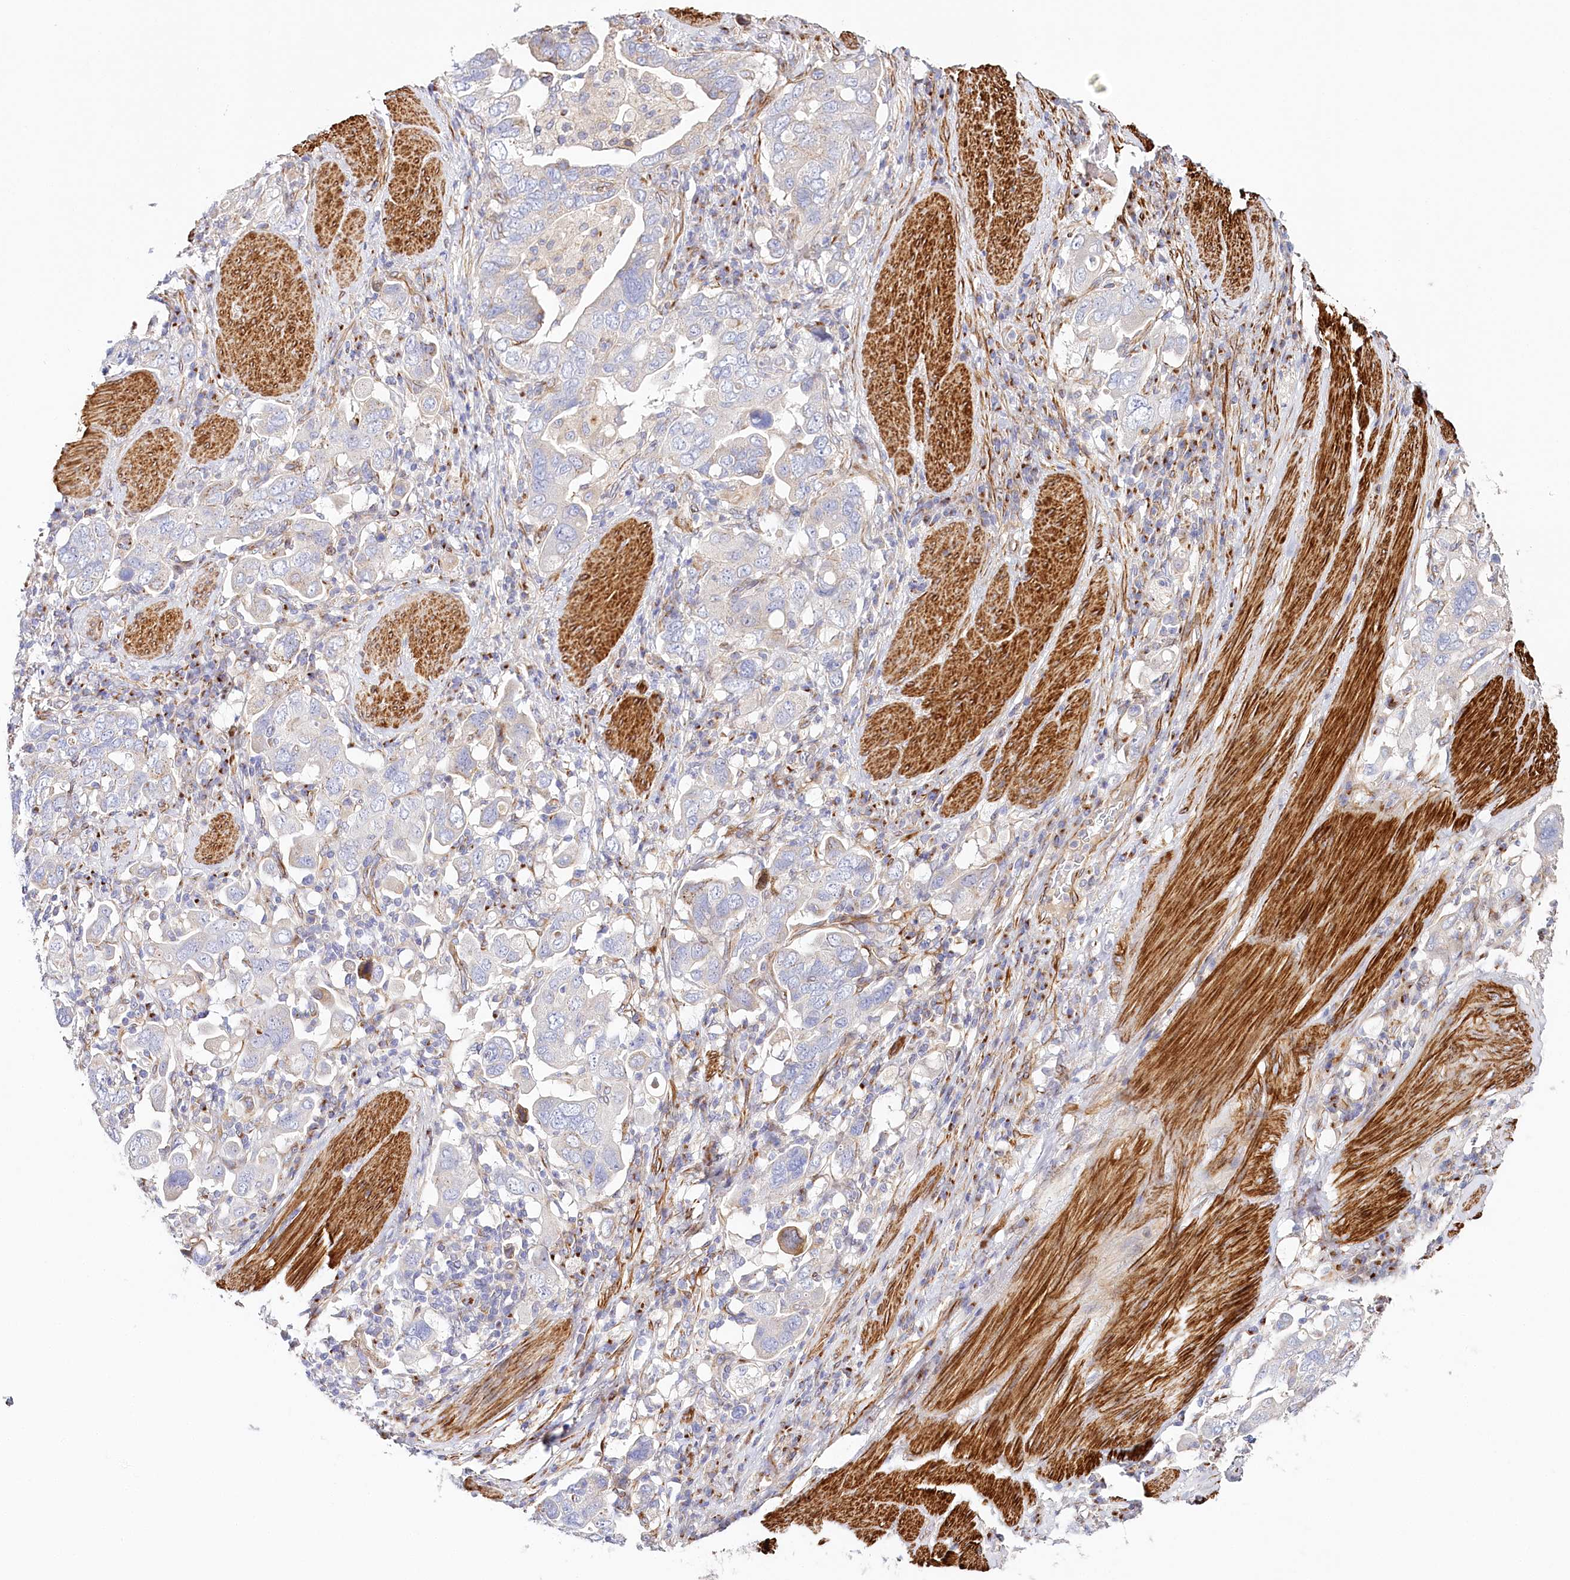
{"staining": {"intensity": "moderate", "quantity": "<25%", "location": "cytoplasmic/membranous"}, "tissue": "stomach cancer", "cell_type": "Tumor cells", "image_type": "cancer", "snomed": [{"axis": "morphology", "description": "Adenocarcinoma, NOS"}, {"axis": "topography", "description": "Stomach, upper"}], "caption": "Immunohistochemical staining of human stomach adenocarcinoma displays moderate cytoplasmic/membranous protein expression in about <25% of tumor cells.", "gene": "ABRAXAS2", "patient": {"sex": "male", "age": 62}}